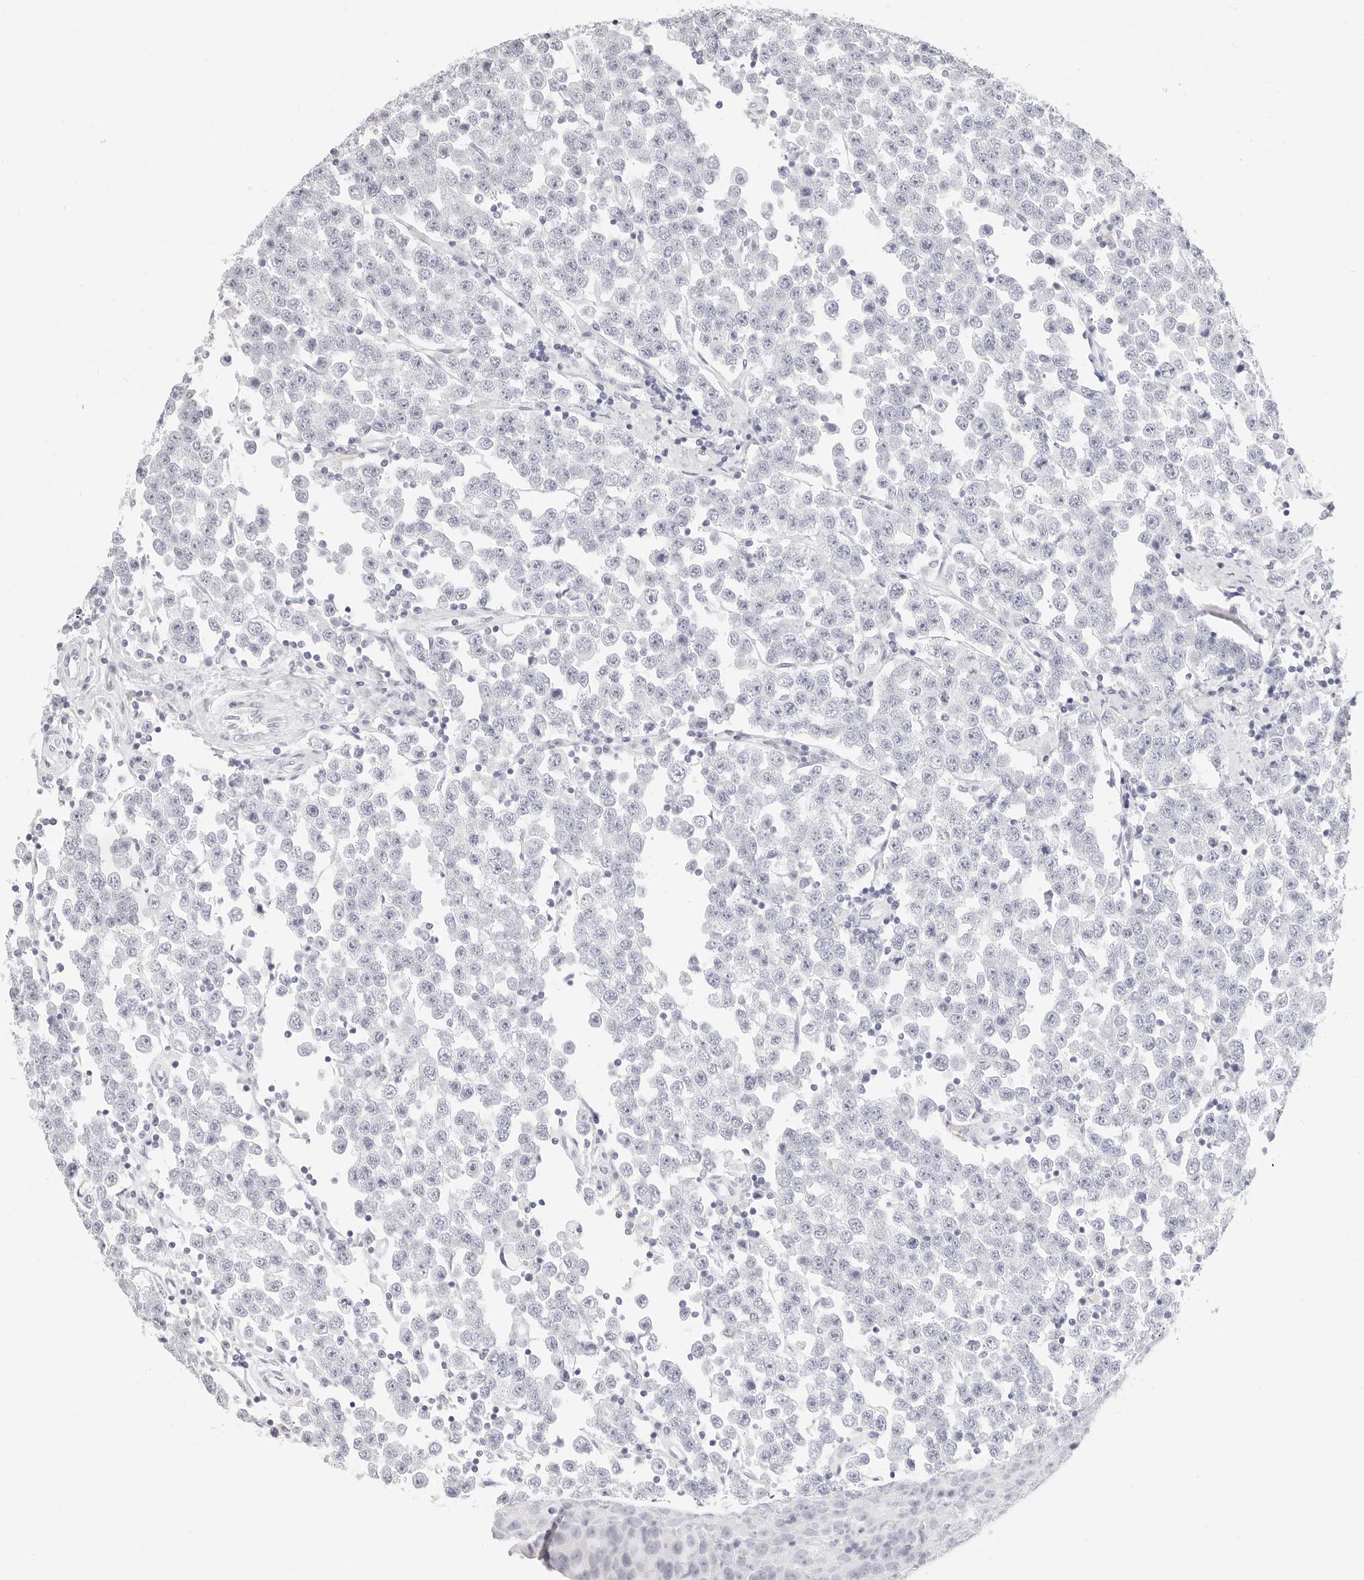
{"staining": {"intensity": "negative", "quantity": "none", "location": "none"}, "tissue": "testis cancer", "cell_type": "Tumor cells", "image_type": "cancer", "snomed": [{"axis": "morphology", "description": "Seminoma, NOS"}, {"axis": "topography", "description": "Testis"}], "caption": "A high-resolution image shows IHC staining of testis cancer (seminoma), which shows no significant staining in tumor cells.", "gene": "CAMP", "patient": {"sex": "male", "age": 28}}